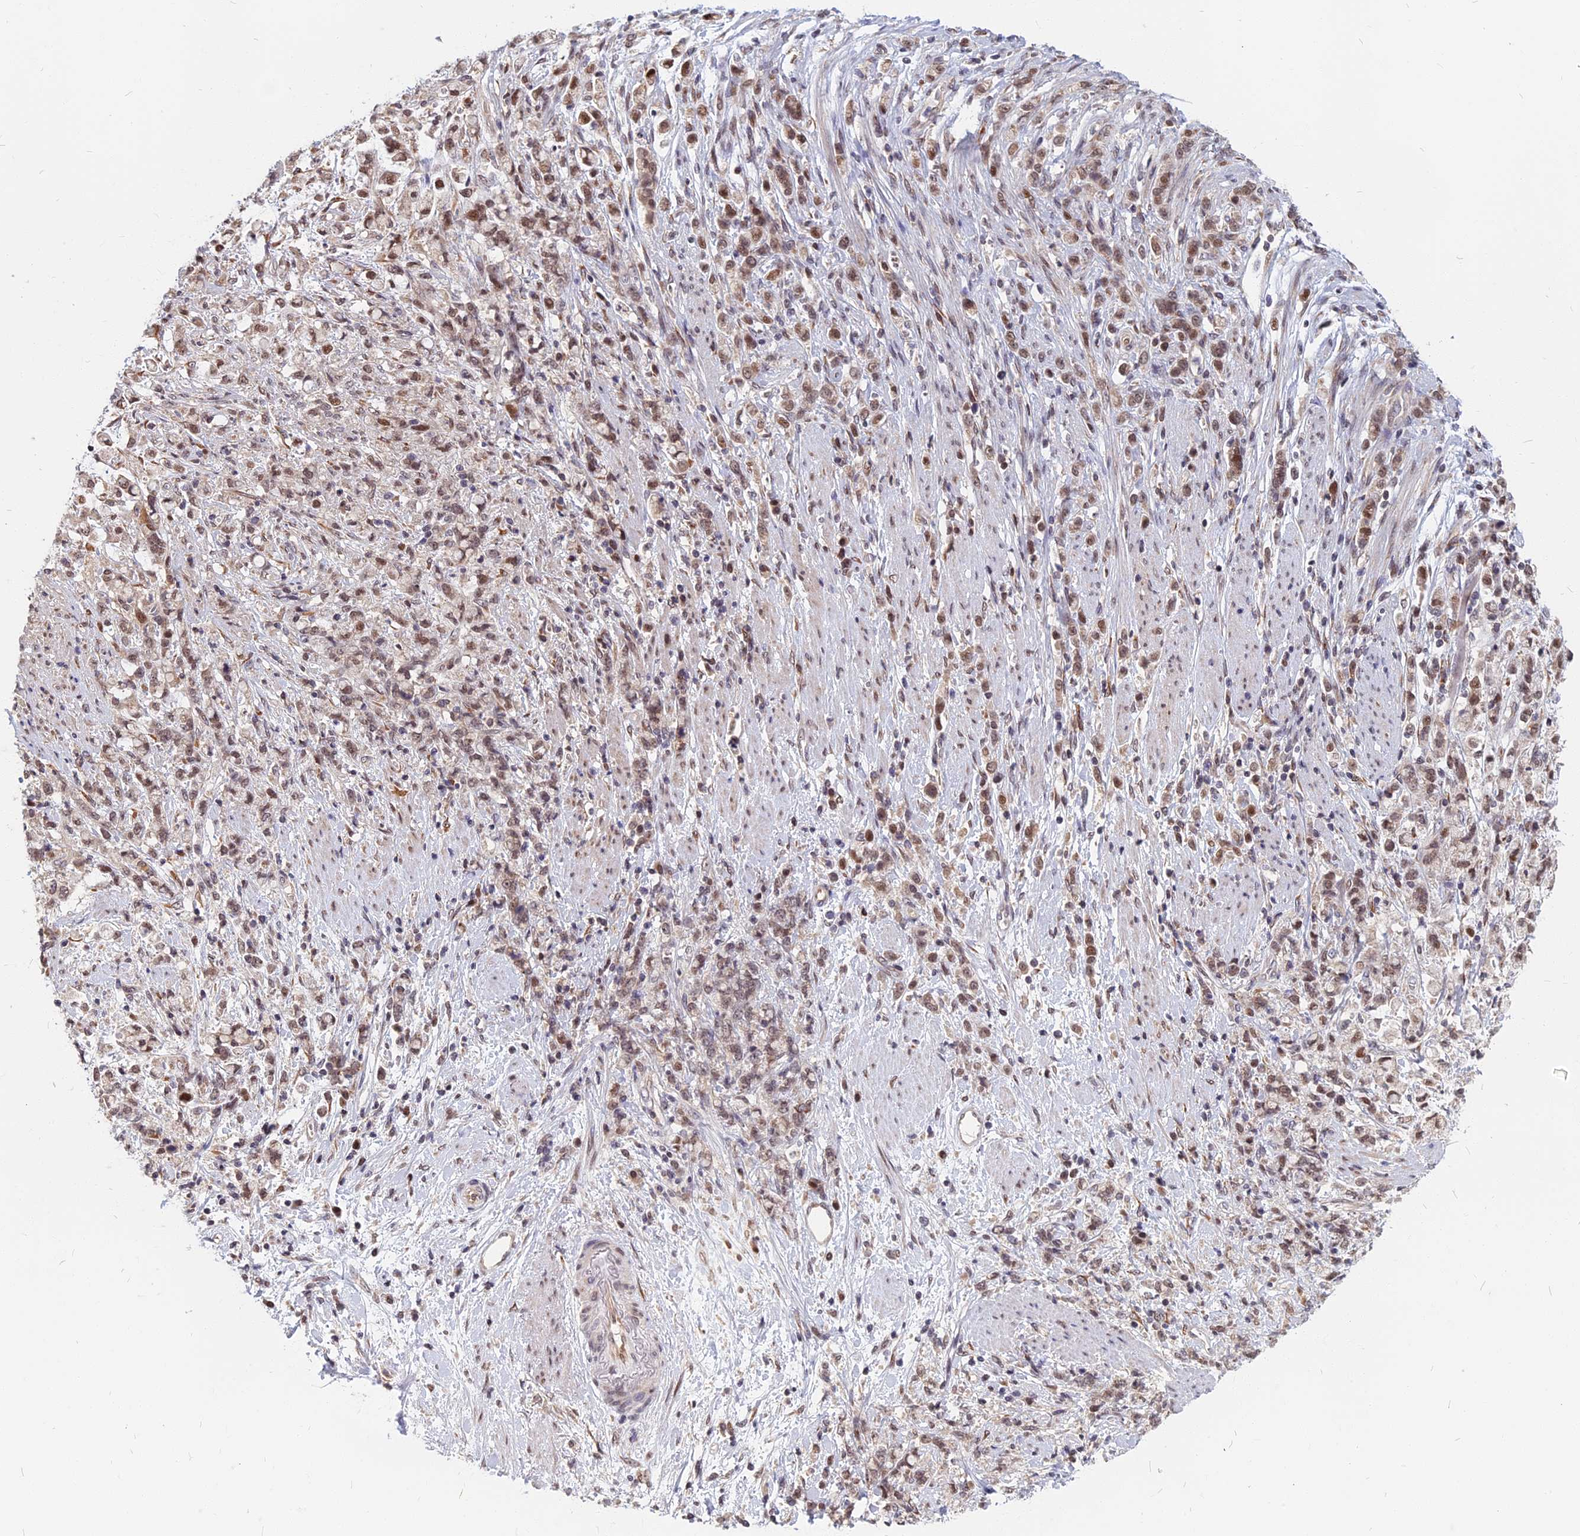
{"staining": {"intensity": "moderate", "quantity": ">75%", "location": "cytoplasmic/membranous,nuclear"}, "tissue": "stomach cancer", "cell_type": "Tumor cells", "image_type": "cancer", "snomed": [{"axis": "morphology", "description": "Adenocarcinoma, NOS"}, {"axis": "topography", "description": "Stomach"}], "caption": "Immunohistochemistry staining of stomach adenocarcinoma, which displays medium levels of moderate cytoplasmic/membranous and nuclear positivity in approximately >75% of tumor cells indicating moderate cytoplasmic/membranous and nuclear protein expression. The staining was performed using DAB (brown) for protein detection and nuclei were counterstained in hematoxylin (blue).", "gene": "CCDC113", "patient": {"sex": "female", "age": 60}}